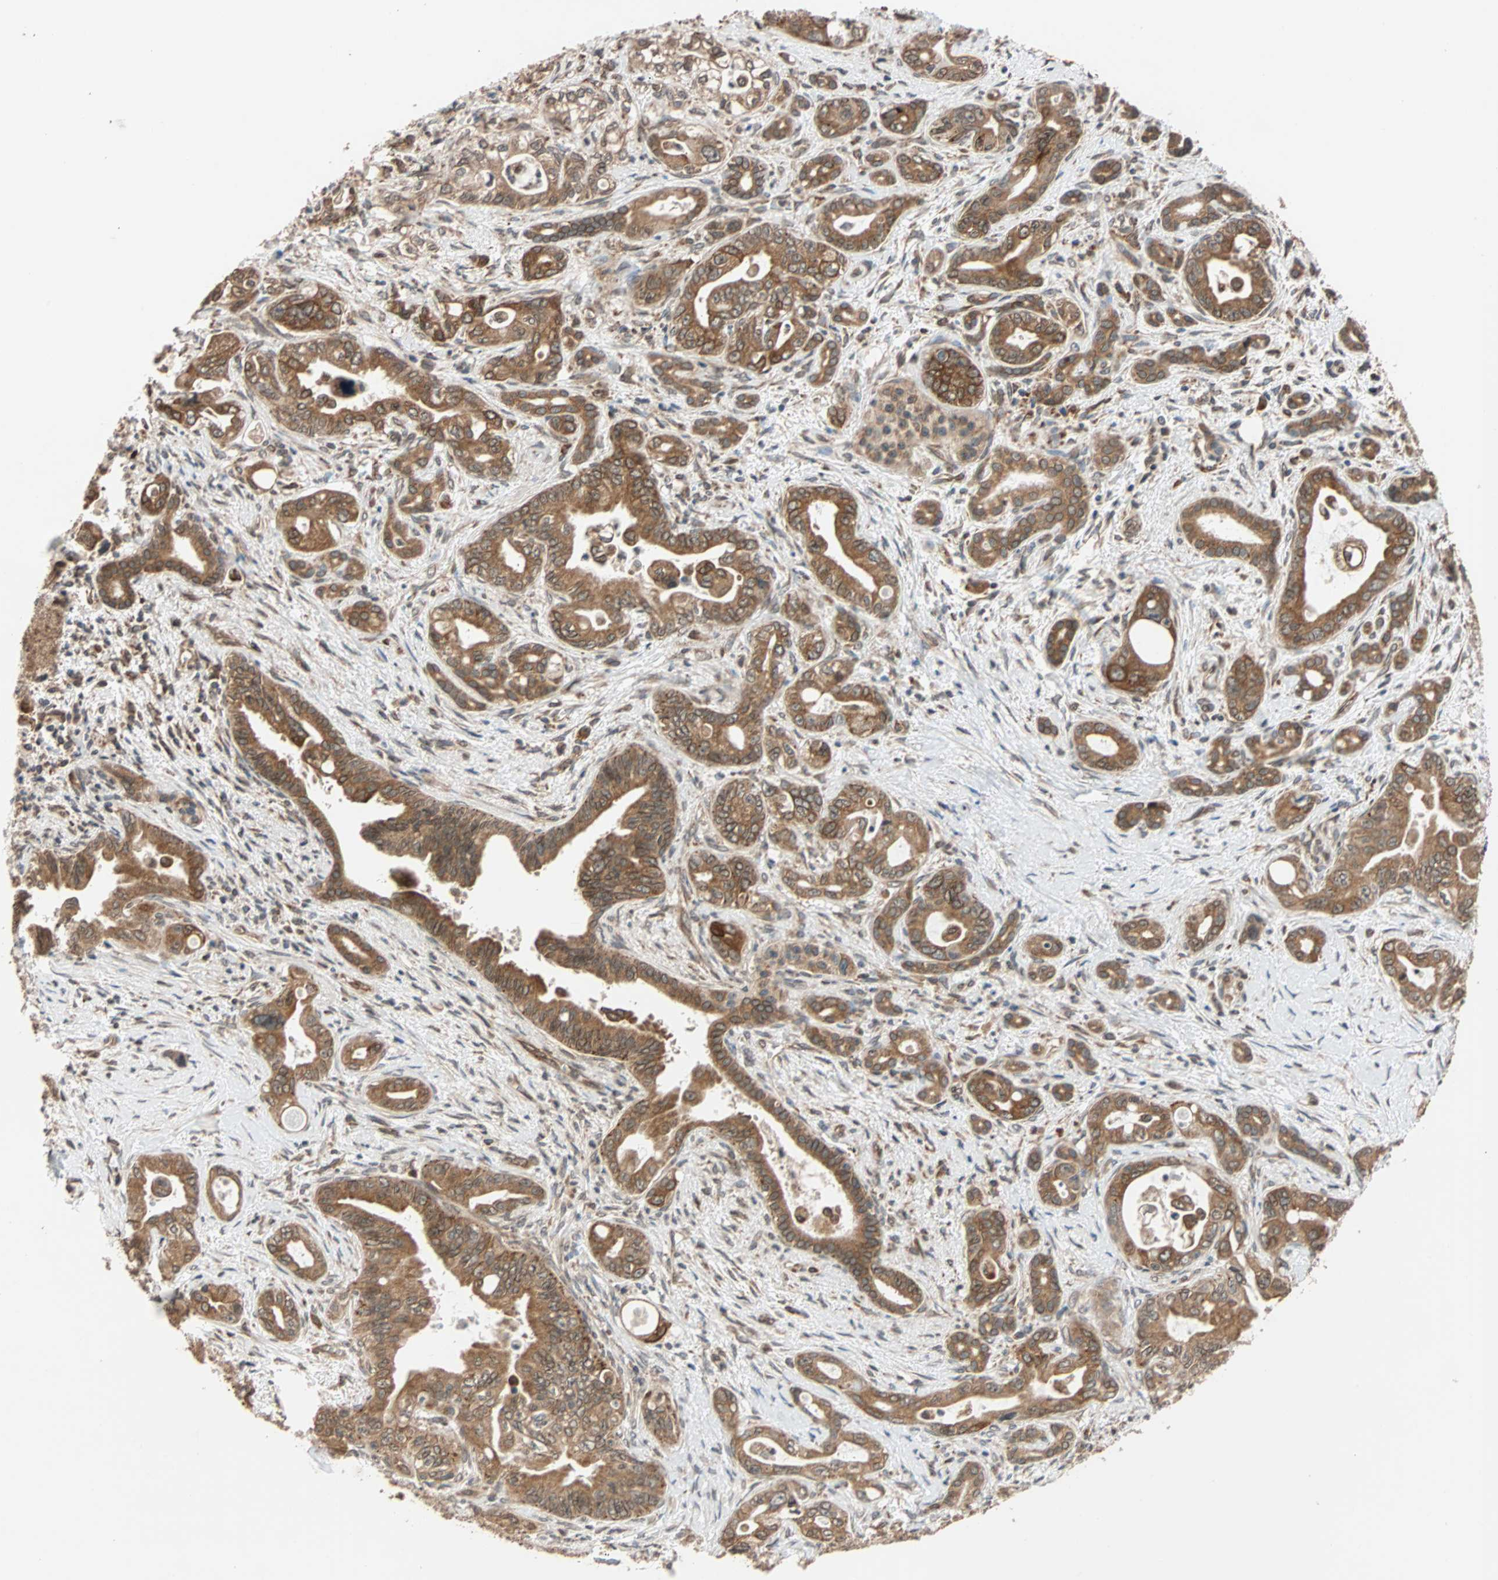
{"staining": {"intensity": "moderate", "quantity": ">75%", "location": "cytoplasmic/membranous"}, "tissue": "pancreatic cancer", "cell_type": "Tumor cells", "image_type": "cancer", "snomed": [{"axis": "morphology", "description": "Adenocarcinoma, NOS"}, {"axis": "topography", "description": "Pancreas"}], "caption": "This image exhibits IHC staining of human adenocarcinoma (pancreatic), with medium moderate cytoplasmic/membranous positivity in approximately >75% of tumor cells.", "gene": "AUP1", "patient": {"sex": "male", "age": 70}}